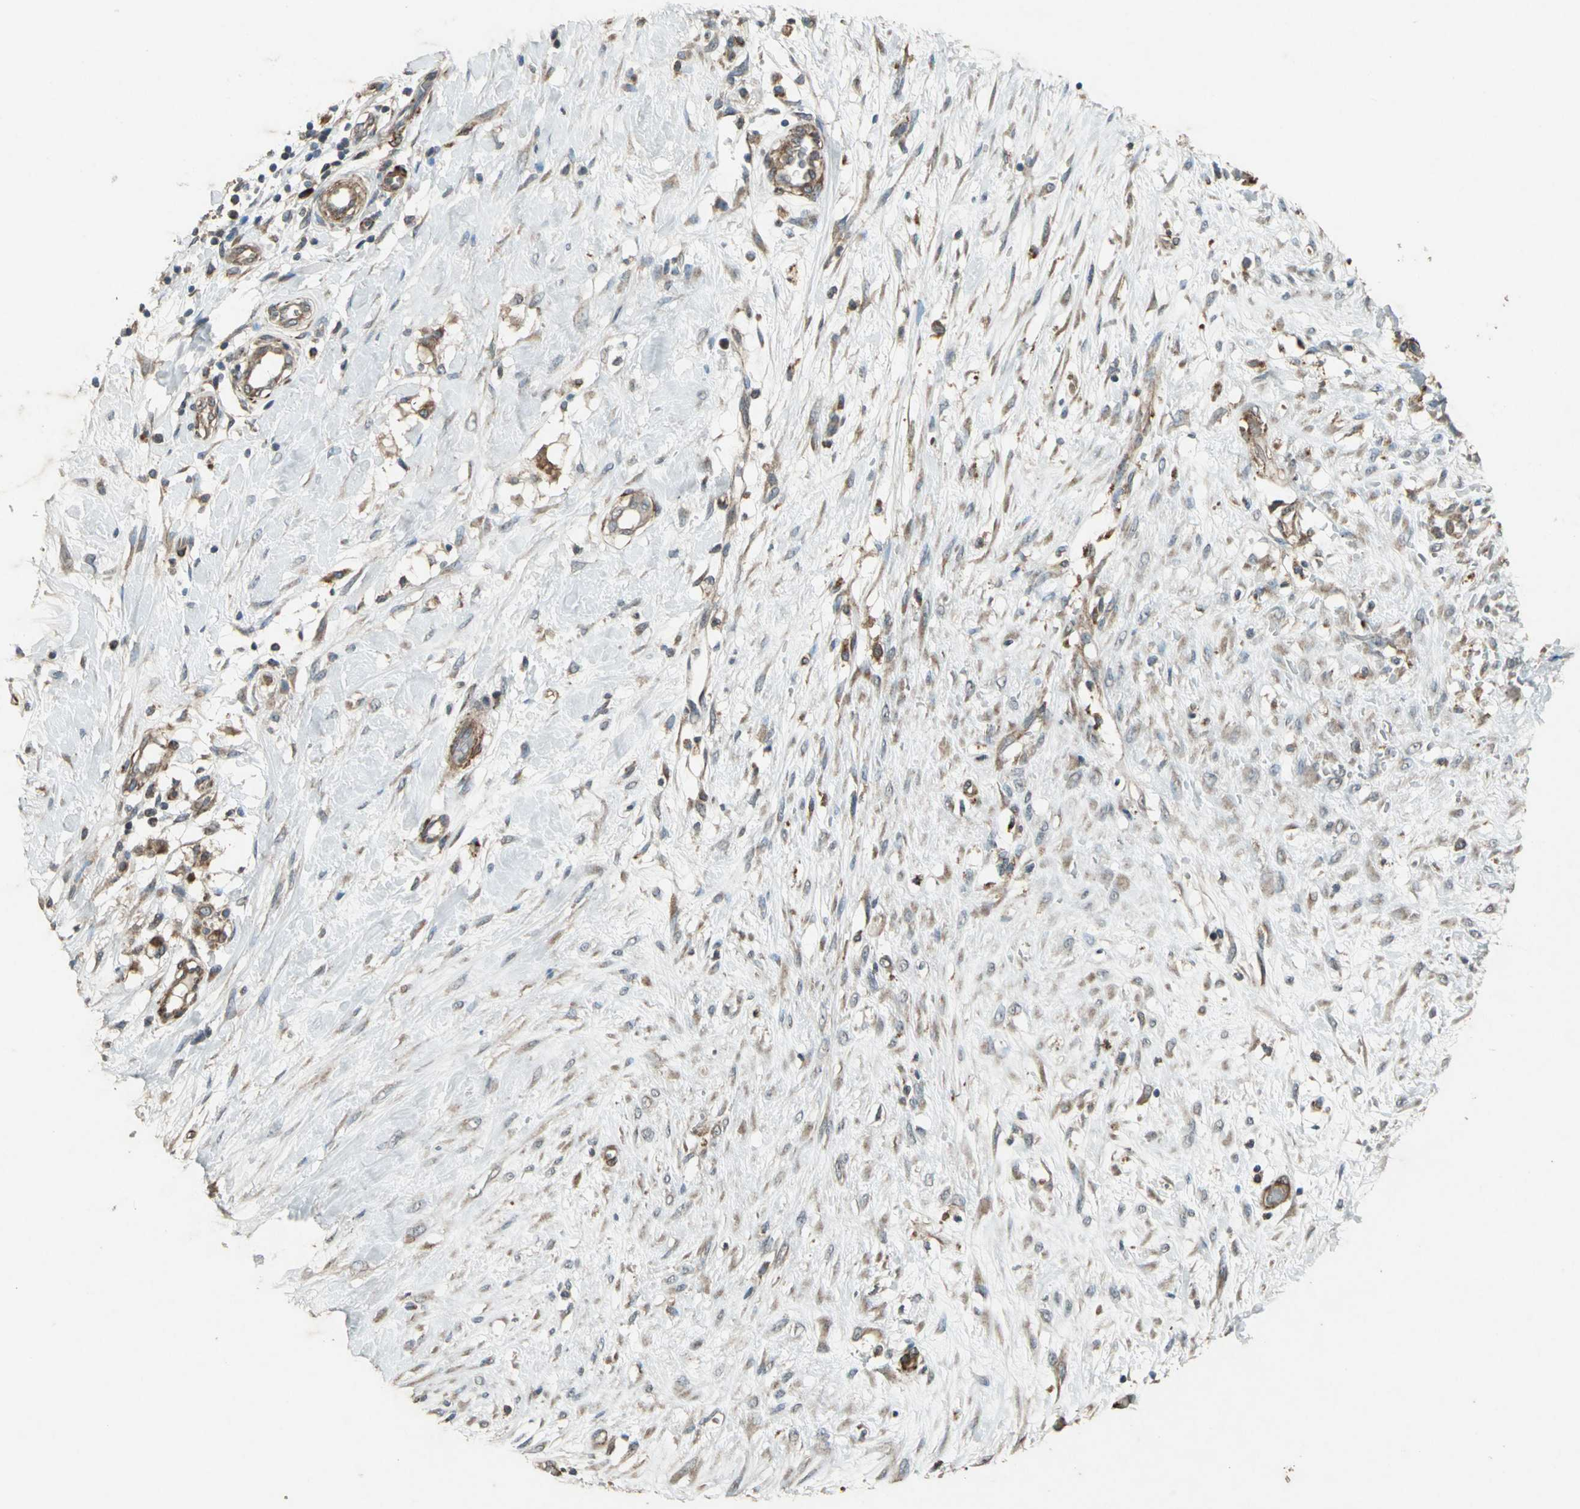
{"staining": {"intensity": "weak", "quantity": ">75%", "location": "cytoplasmic/membranous"}, "tissue": "breast cancer", "cell_type": "Tumor cells", "image_type": "cancer", "snomed": [{"axis": "morphology", "description": "Duct carcinoma"}, {"axis": "topography", "description": "Breast"}], "caption": "This photomicrograph reveals IHC staining of human breast cancer (infiltrating ductal carcinoma), with low weak cytoplasmic/membranous expression in approximately >75% of tumor cells.", "gene": "SEPTIN4", "patient": {"sex": "female", "age": 40}}